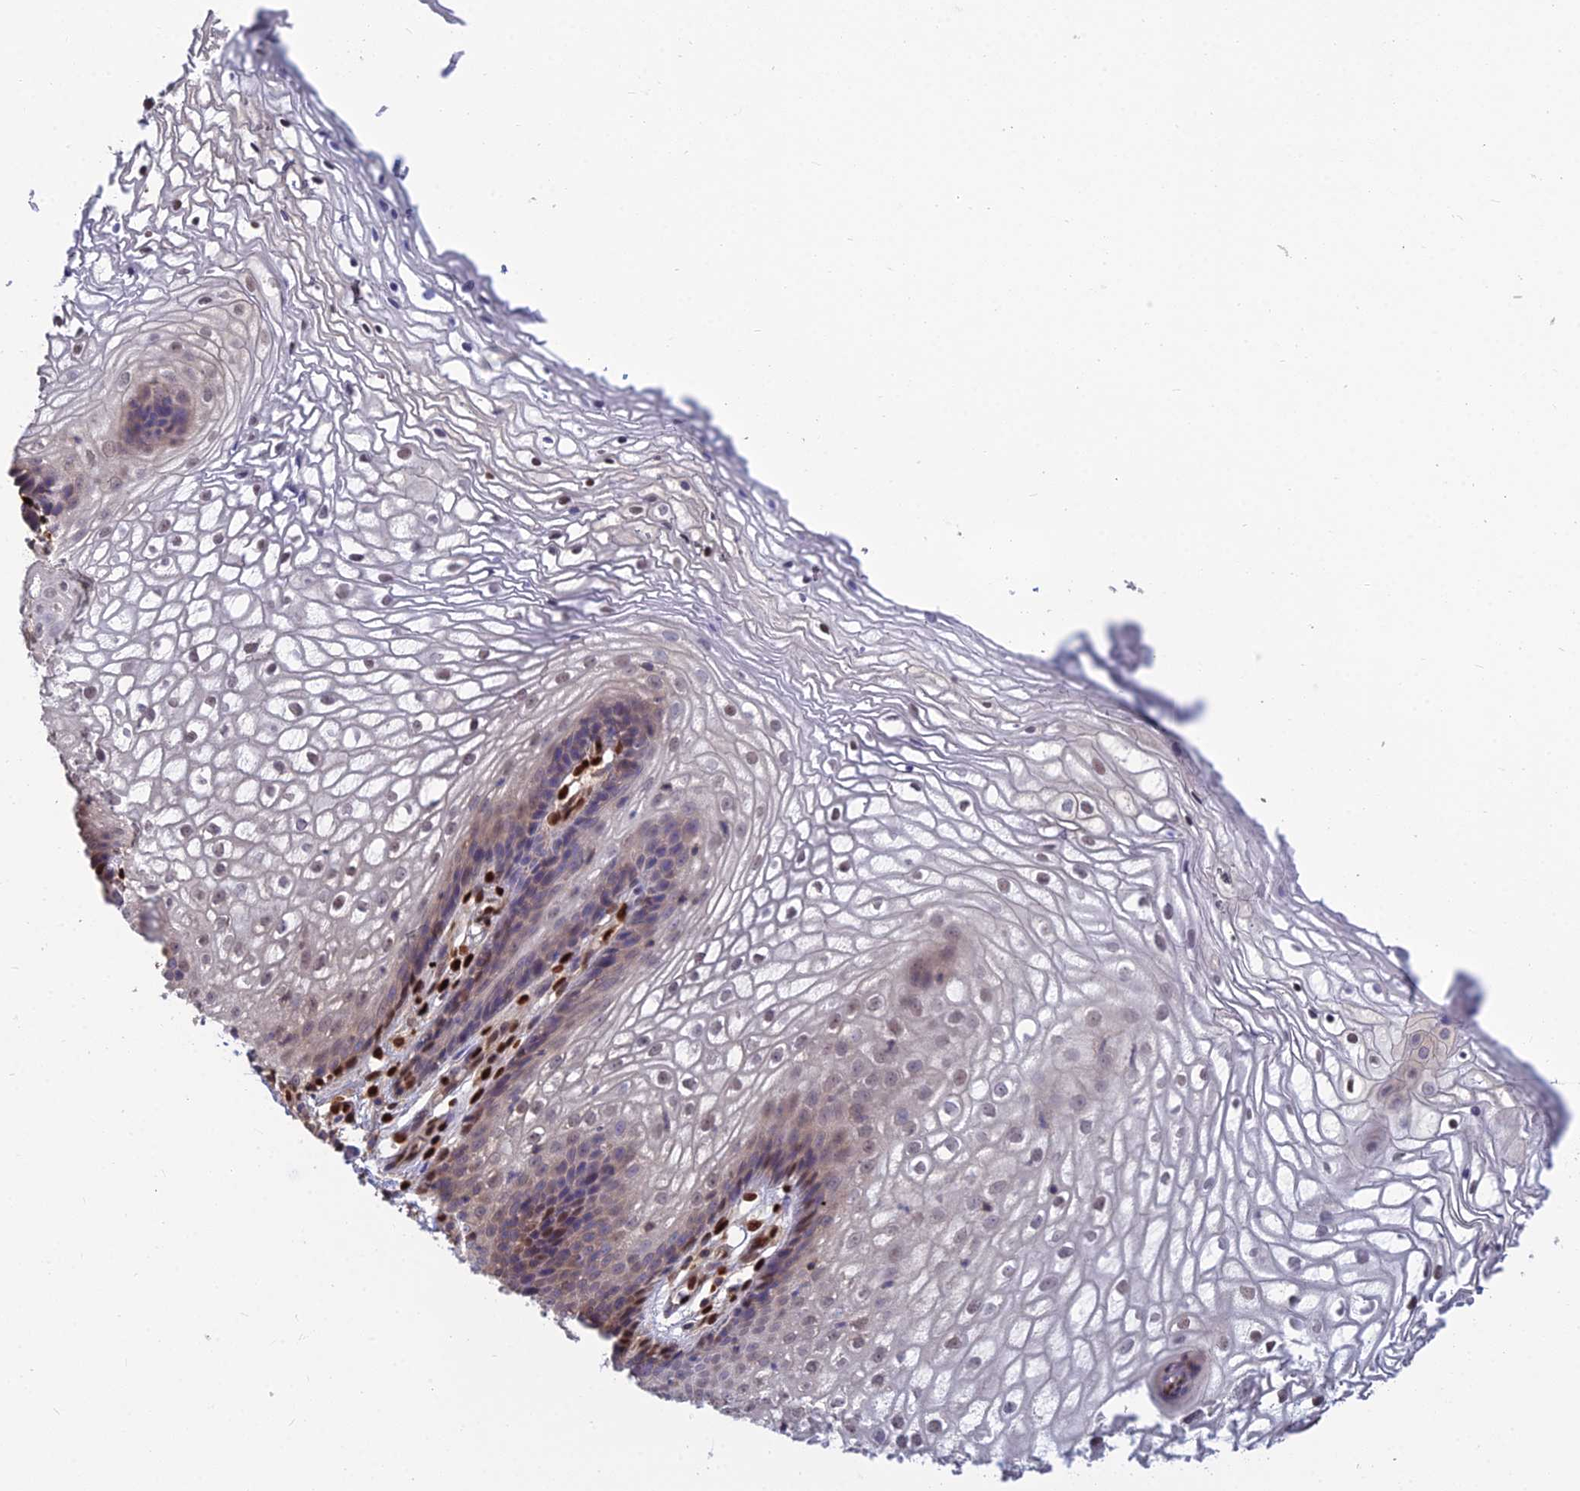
{"staining": {"intensity": "strong", "quantity": "<25%", "location": "nuclear"}, "tissue": "vagina", "cell_type": "Squamous epithelial cells", "image_type": "normal", "snomed": [{"axis": "morphology", "description": "Normal tissue, NOS"}, {"axis": "topography", "description": "Vagina"}], "caption": "Protein analysis of normal vagina displays strong nuclear expression in approximately <25% of squamous epithelial cells.", "gene": "DNPEP", "patient": {"sex": "female", "age": 34}}